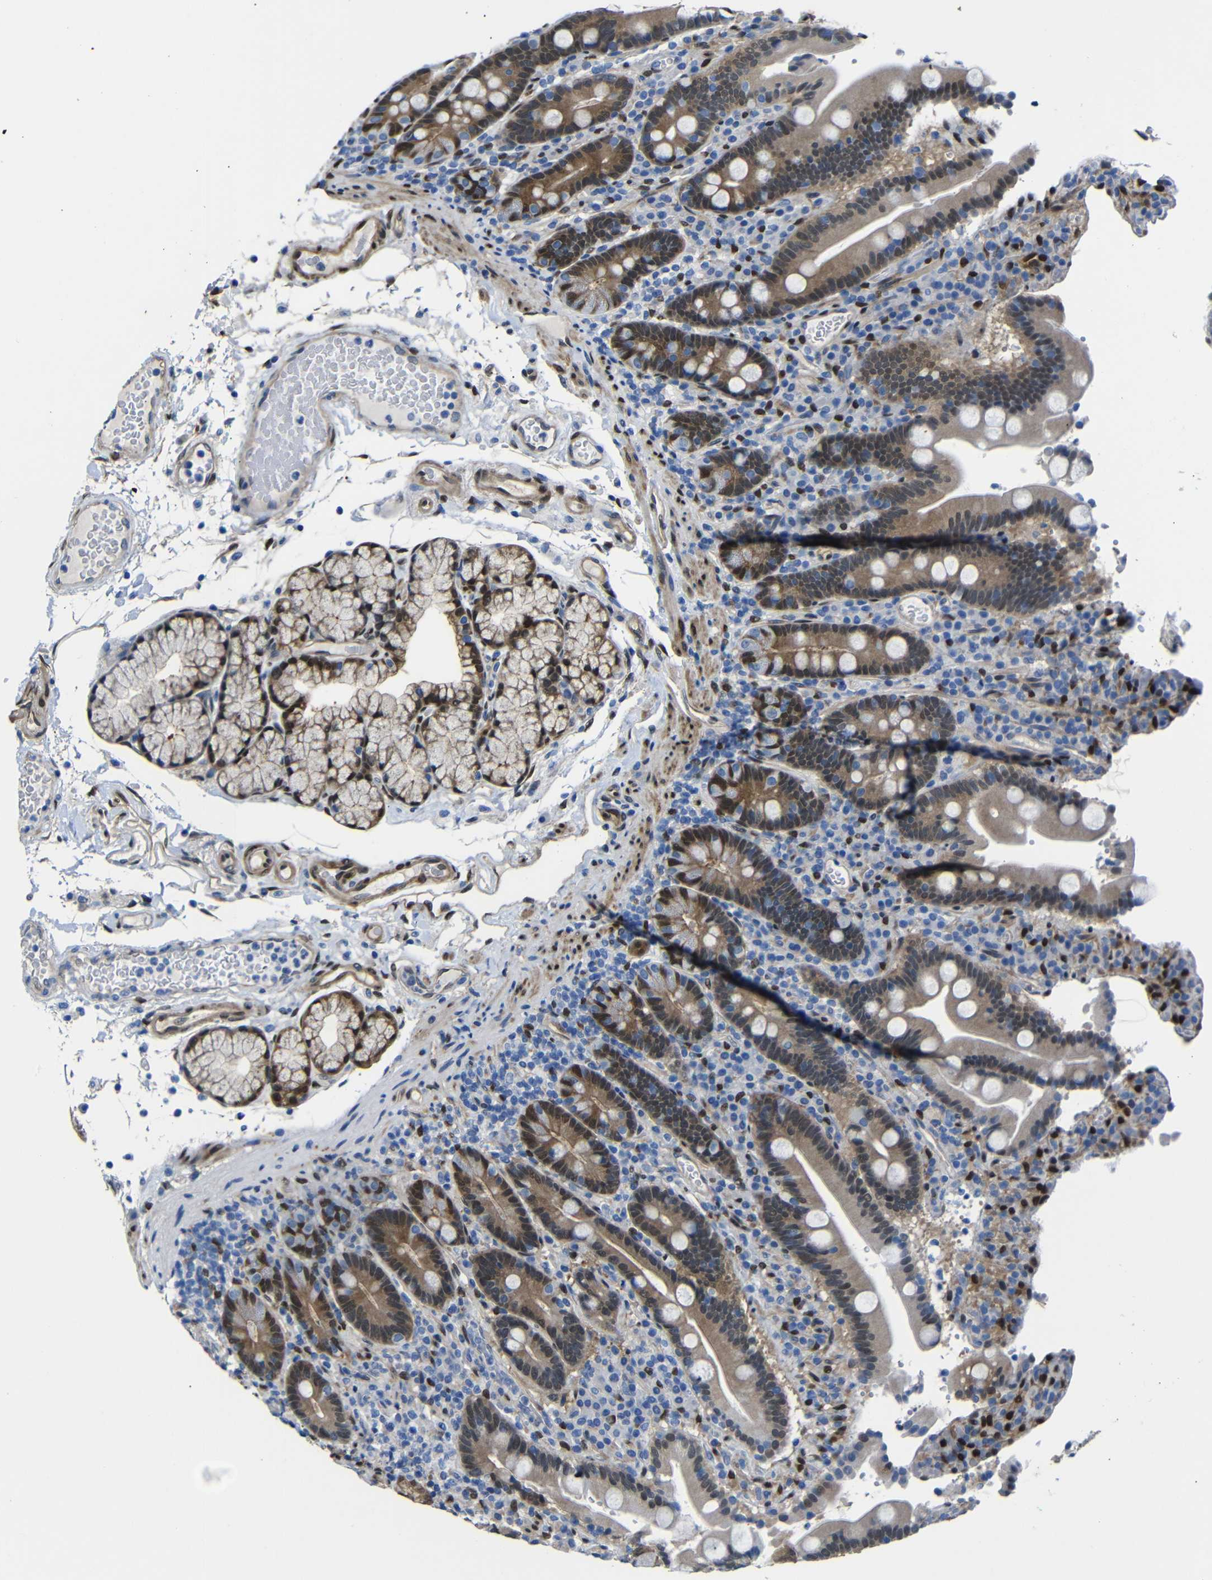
{"staining": {"intensity": "moderate", "quantity": ">75%", "location": "cytoplasmic/membranous,nuclear"}, "tissue": "duodenum", "cell_type": "Glandular cells", "image_type": "normal", "snomed": [{"axis": "morphology", "description": "Normal tissue, NOS"}, {"axis": "topography", "description": "Small intestine, NOS"}], "caption": "A medium amount of moderate cytoplasmic/membranous,nuclear staining is seen in approximately >75% of glandular cells in normal duodenum. The staining was performed using DAB, with brown indicating positive protein expression. Nuclei are stained blue with hematoxylin.", "gene": "YAP1", "patient": {"sex": "female", "age": 71}}